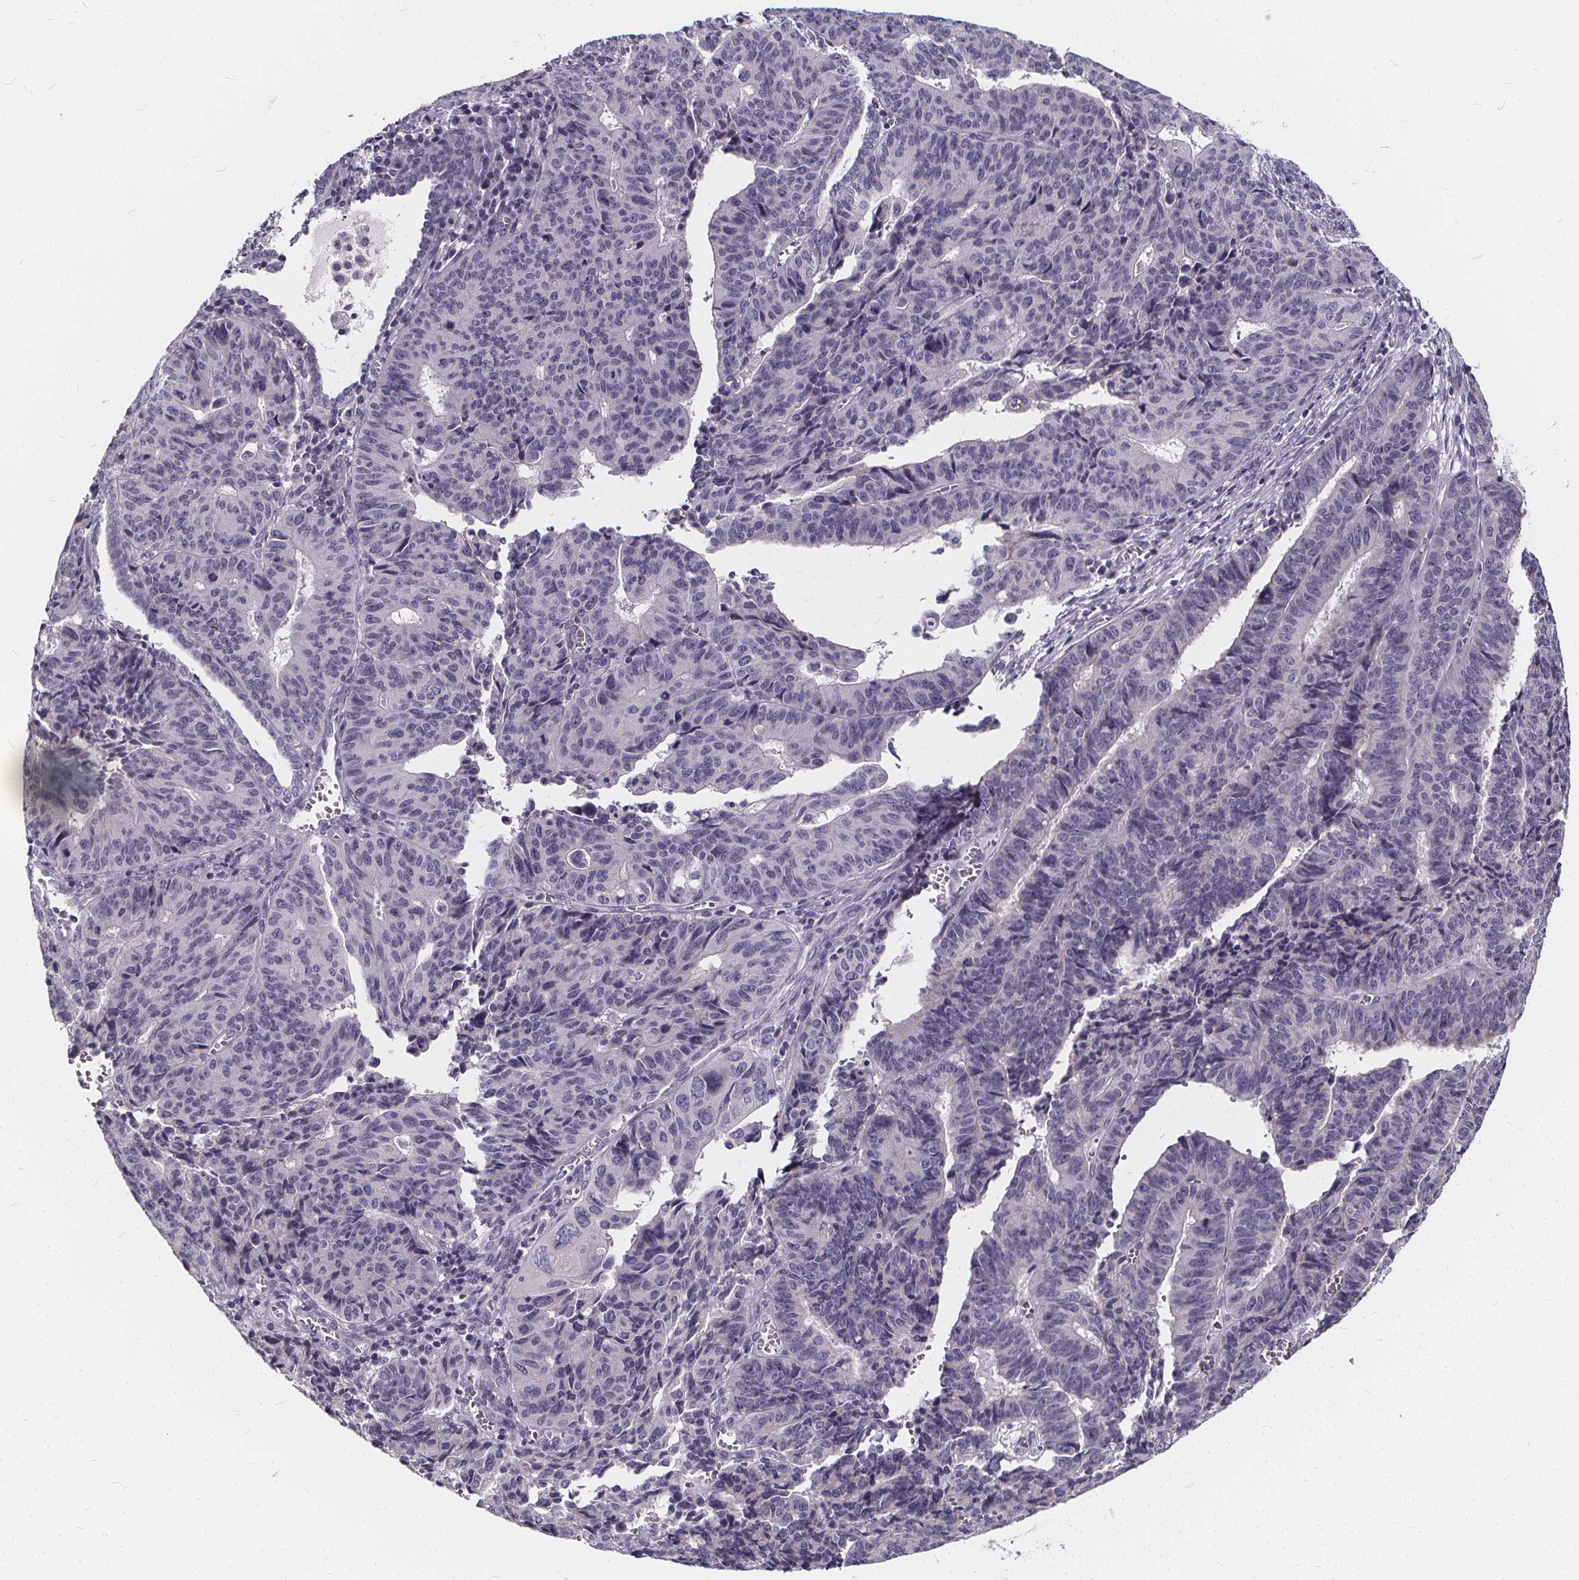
{"staining": {"intensity": "negative", "quantity": "none", "location": "none"}, "tissue": "endometrial cancer", "cell_type": "Tumor cells", "image_type": "cancer", "snomed": [{"axis": "morphology", "description": "Adenocarcinoma, NOS"}, {"axis": "topography", "description": "Endometrium"}], "caption": "Immunohistochemical staining of endometrial cancer exhibits no significant staining in tumor cells. (Immunohistochemistry, brightfield microscopy, high magnification).", "gene": "SPEF2", "patient": {"sex": "female", "age": 65}}